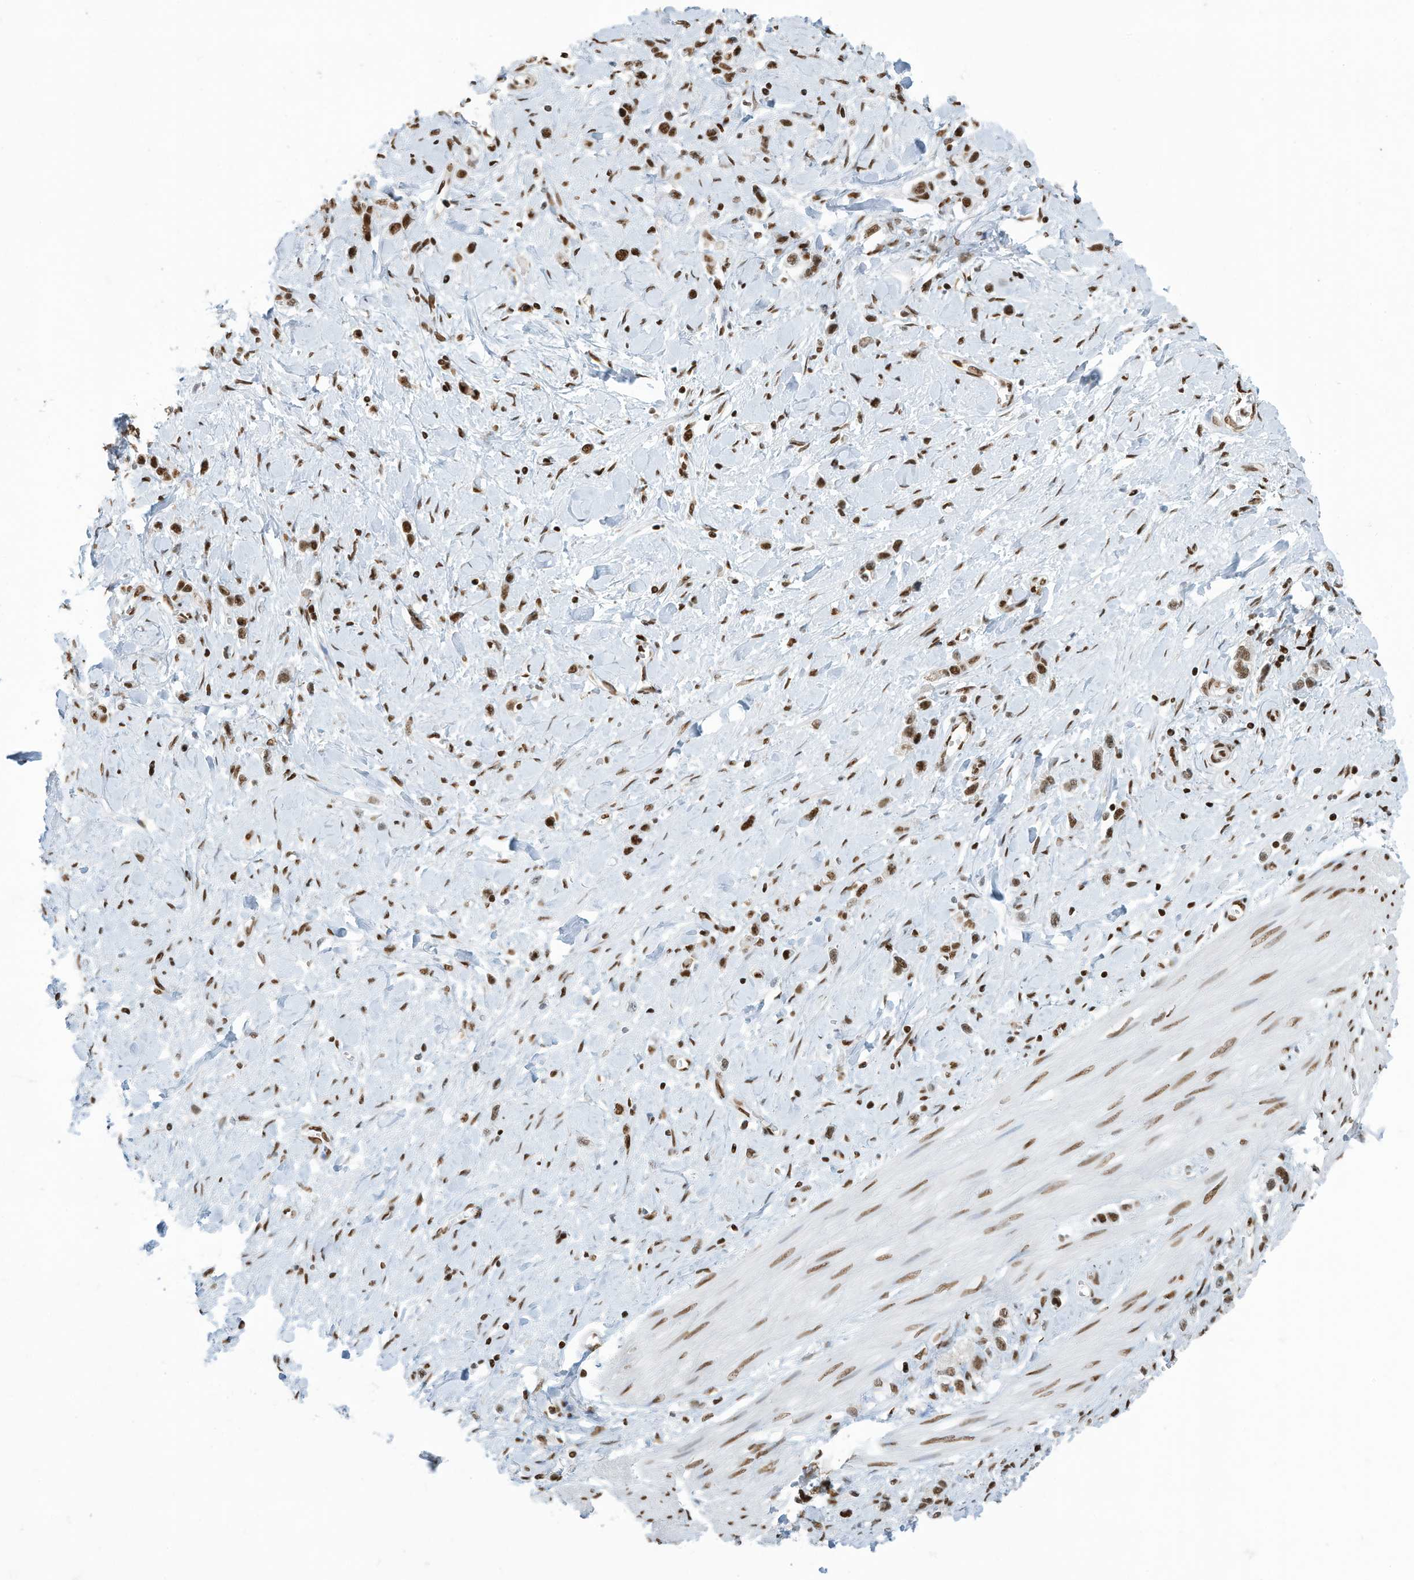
{"staining": {"intensity": "moderate", "quantity": ">75%", "location": "nuclear"}, "tissue": "stomach cancer", "cell_type": "Tumor cells", "image_type": "cancer", "snomed": [{"axis": "morphology", "description": "Normal tissue, NOS"}, {"axis": "morphology", "description": "Adenocarcinoma, NOS"}, {"axis": "topography", "description": "Stomach, upper"}, {"axis": "topography", "description": "Stomach"}], "caption": "Immunohistochemical staining of stomach cancer exhibits medium levels of moderate nuclear positivity in approximately >75% of tumor cells.", "gene": "SARNP", "patient": {"sex": "female", "age": 65}}